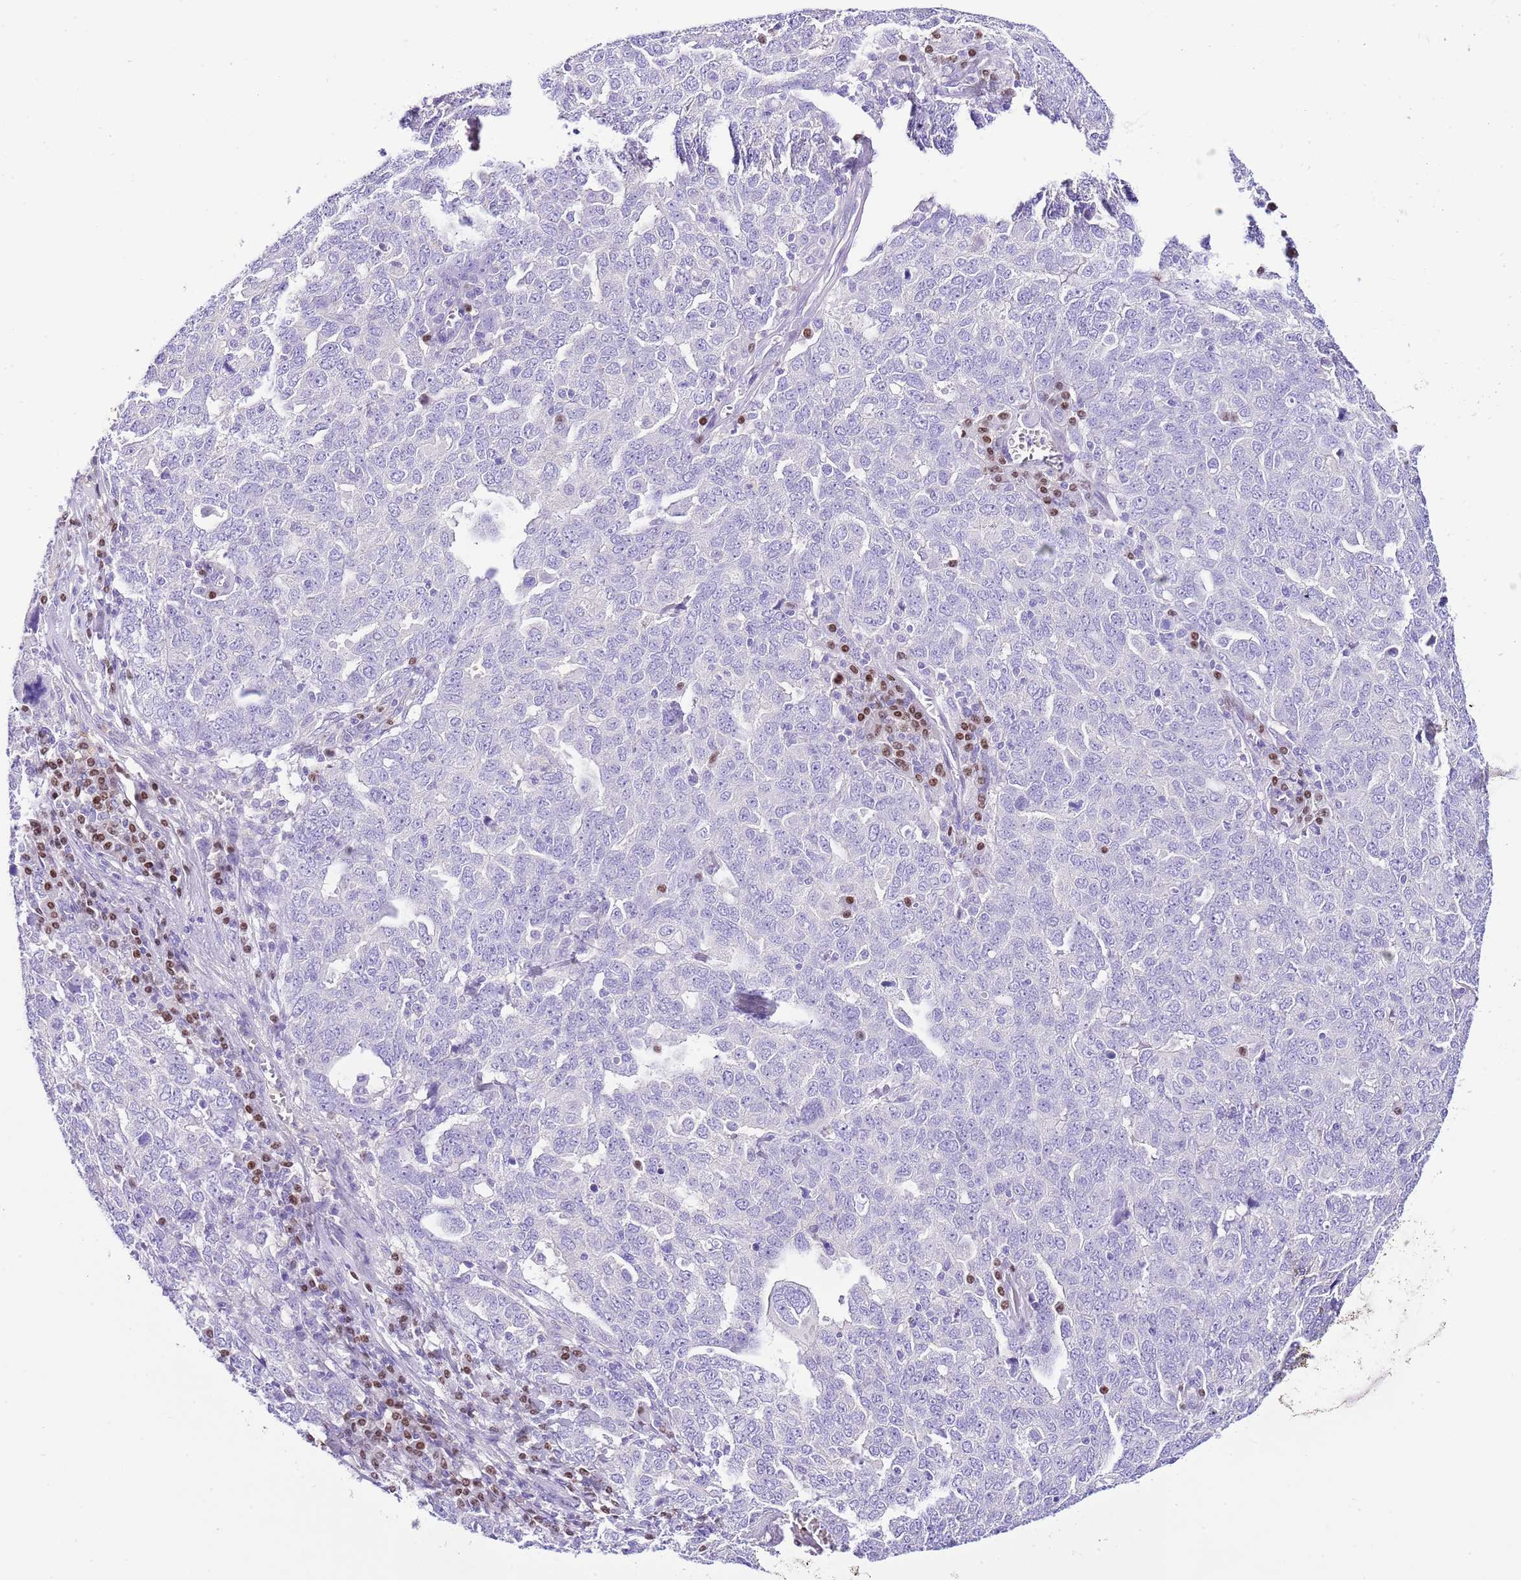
{"staining": {"intensity": "negative", "quantity": "none", "location": "none"}, "tissue": "ovarian cancer", "cell_type": "Tumor cells", "image_type": "cancer", "snomed": [{"axis": "morphology", "description": "Carcinoma, endometroid"}, {"axis": "topography", "description": "Ovary"}], "caption": "The photomicrograph displays no staining of tumor cells in ovarian cancer (endometroid carcinoma). (DAB IHC with hematoxylin counter stain).", "gene": "BHLHA15", "patient": {"sex": "female", "age": 62}}